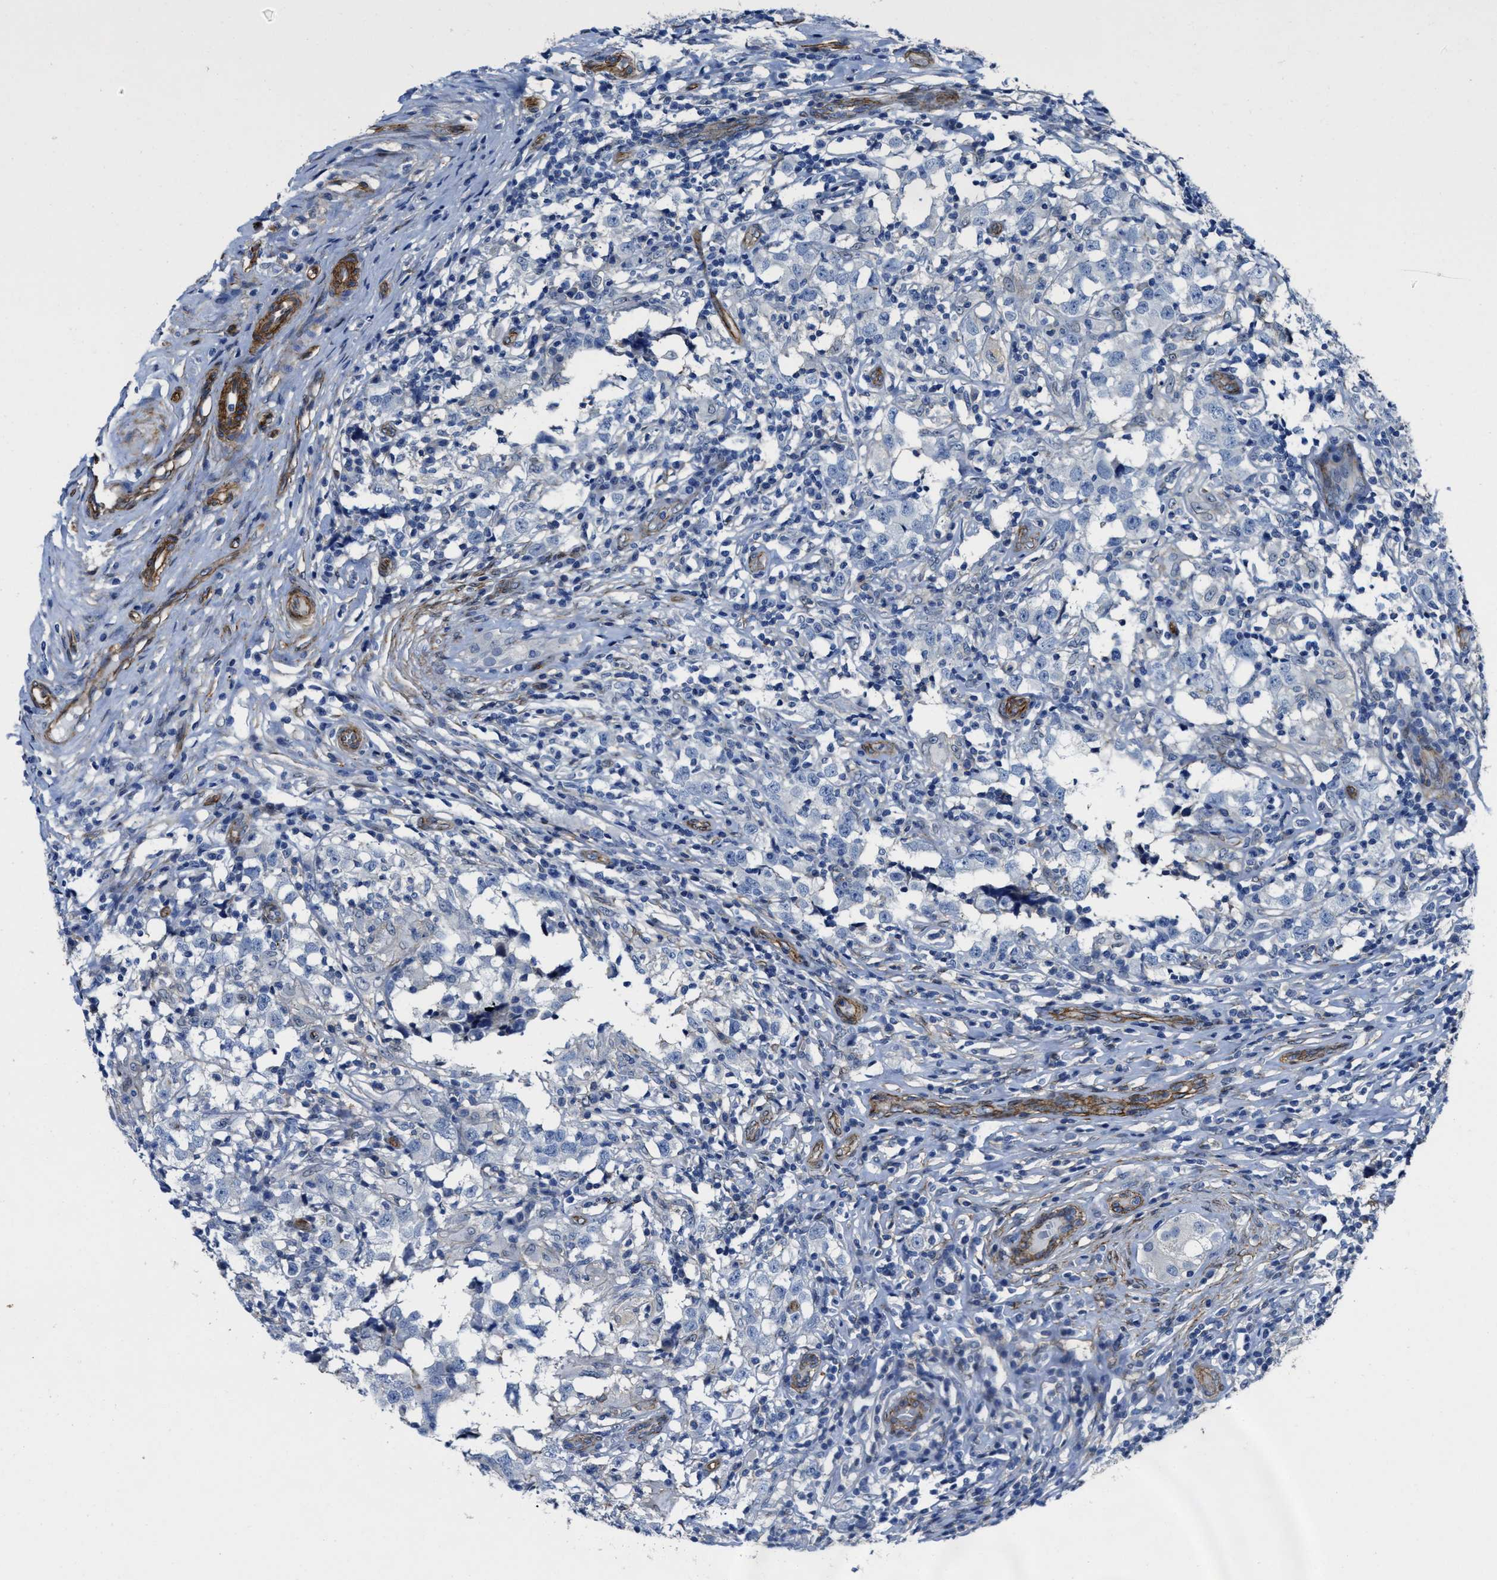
{"staining": {"intensity": "negative", "quantity": "none", "location": "none"}, "tissue": "testis cancer", "cell_type": "Tumor cells", "image_type": "cancer", "snomed": [{"axis": "morphology", "description": "Carcinoma, Embryonal, NOS"}, {"axis": "topography", "description": "Testis"}], "caption": "Tumor cells show no significant protein expression in testis embryonal carcinoma. Brightfield microscopy of immunohistochemistry stained with DAB (brown) and hematoxylin (blue), captured at high magnification.", "gene": "NAB1", "patient": {"sex": "male", "age": 21}}